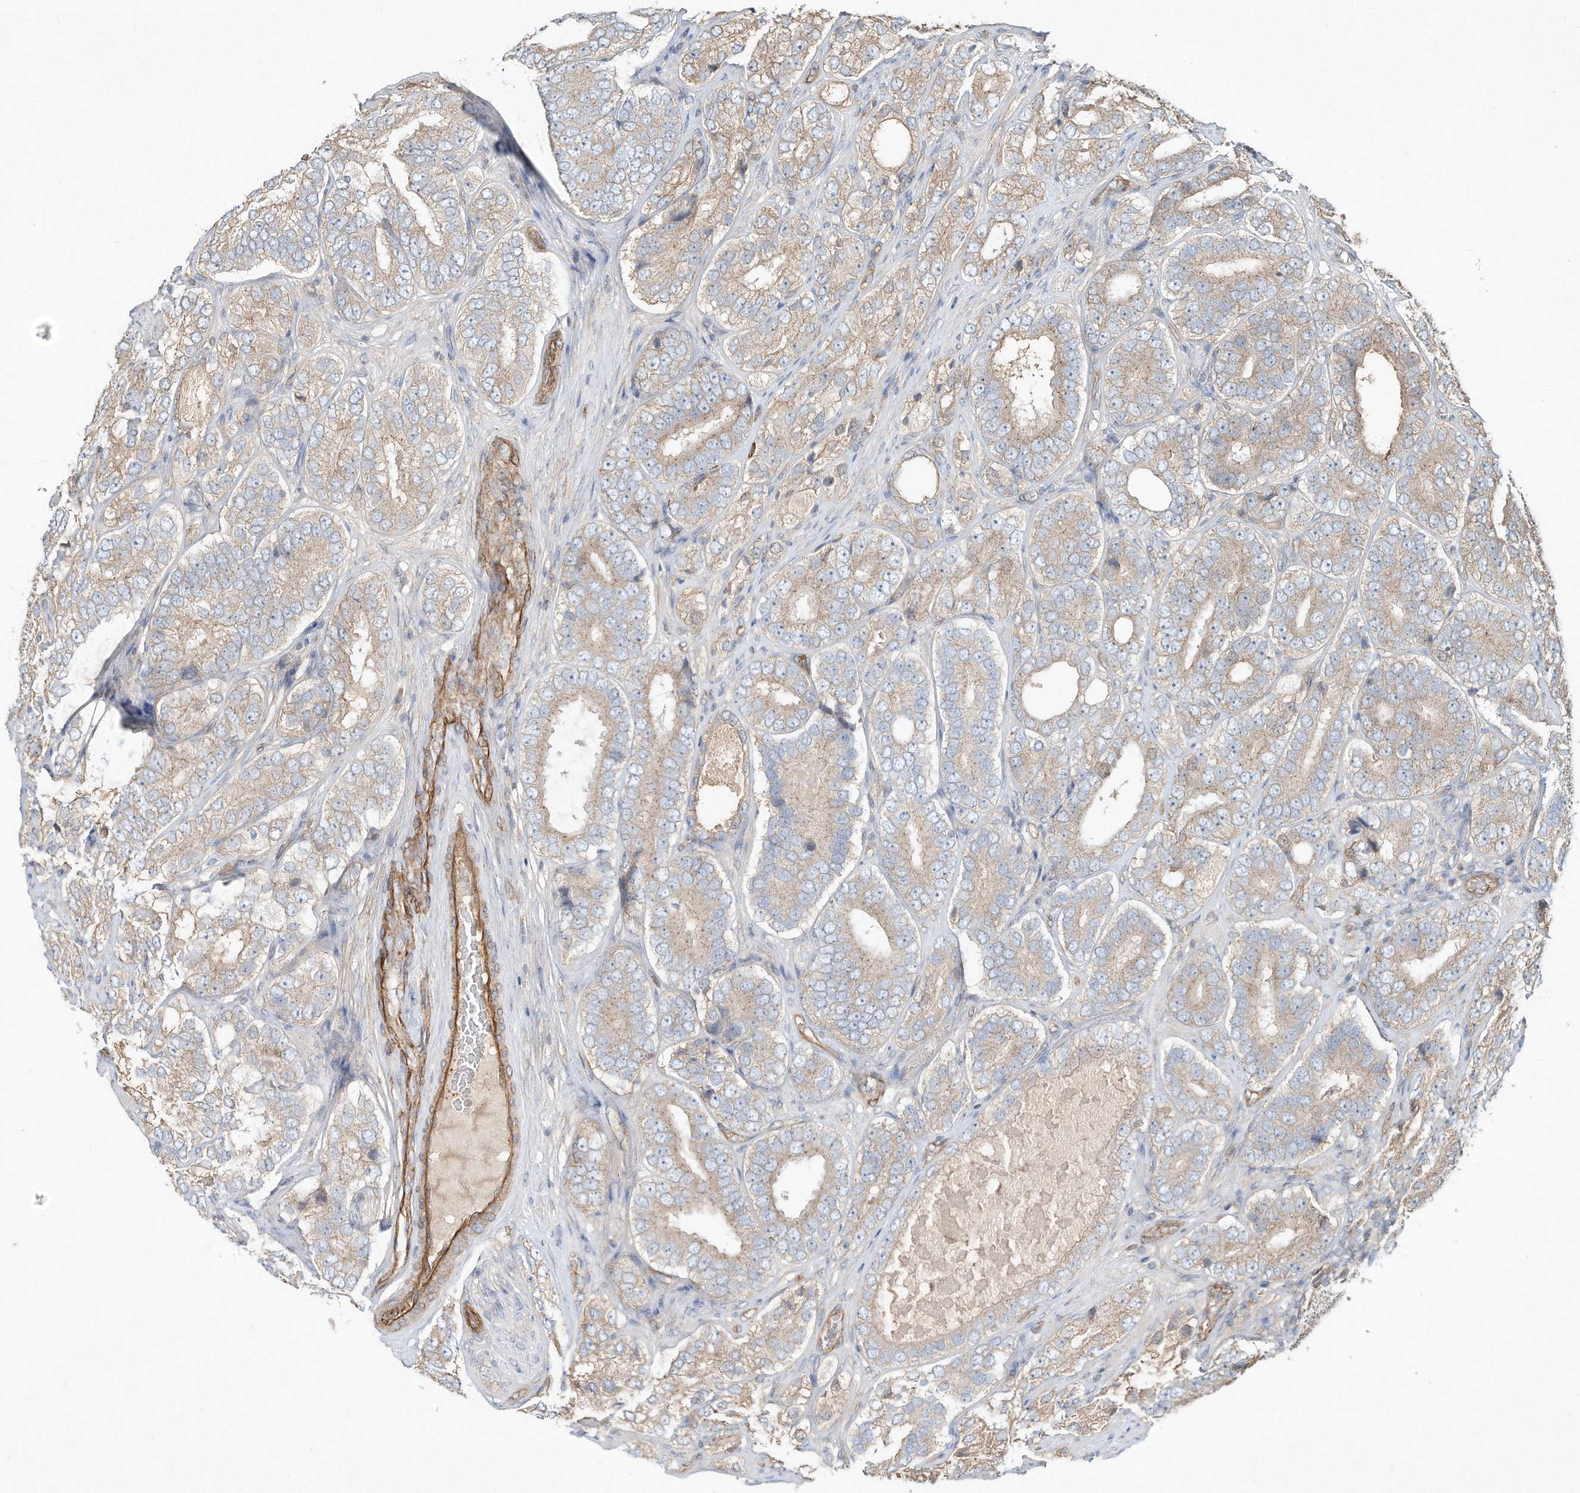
{"staining": {"intensity": "weak", "quantity": "25%-75%", "location": "cytoplasmic/membranous"}, "tissue": "prostate cancer", "cell_type": "Tumor cells", "image_type": "cancer", "snomed": [{"axis": "morphology", "description": "Adenocarcinoma, High grade"}, {"axis": "topography", "description": "Prostate"}], "caption": "Weak cytoplasmic/membranous expression for a protein is appreciated in about 25%-75% of tumor cells of prostate cancer (high-grade adenocarcinoma) using immunohistochemistry (IHC).", "gene": "HTR5A", "patient": {"sex": "male", "age": 56}}